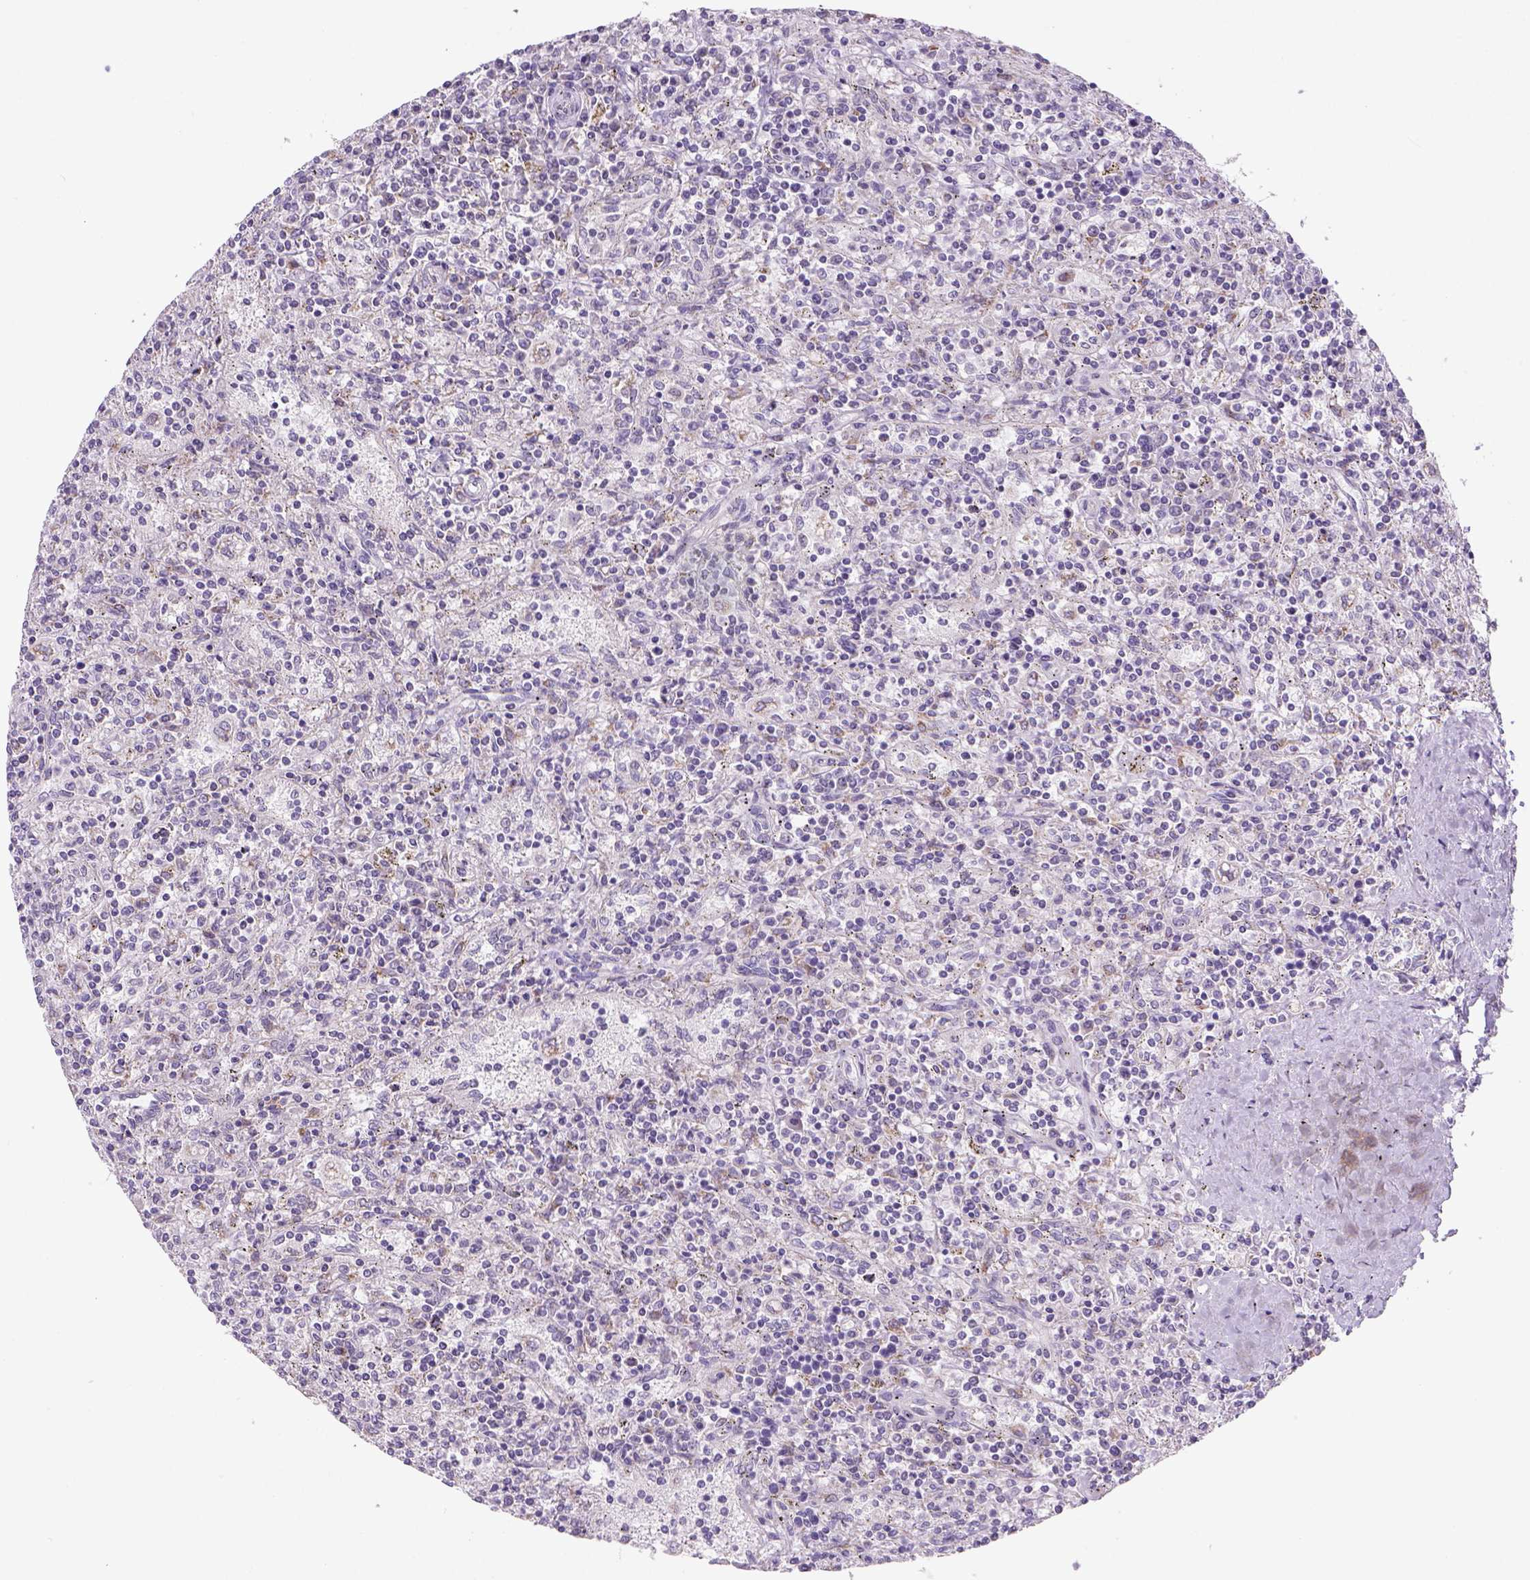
{"staining": {"intensity": "weak", "quantity": "<25%", "location": "cytoplasmic/membranous"}, "tissue": "lymphoma", "cell_type": "Tumor cells", "image_type": "cancer", "snomed": [{"axis": "morphology", "description": "Malignant lymphoma, non-Hodgkin's type, Low grade"}, {"axis": "topography", "description": "Spleen"}], "caption": "The immunohistochemistry photomicrograph has no significant positivity in tumor cells of lymphoma tissue.", "gene": "ADGRV1", "patient": {"sex": "male", "age": 62}}